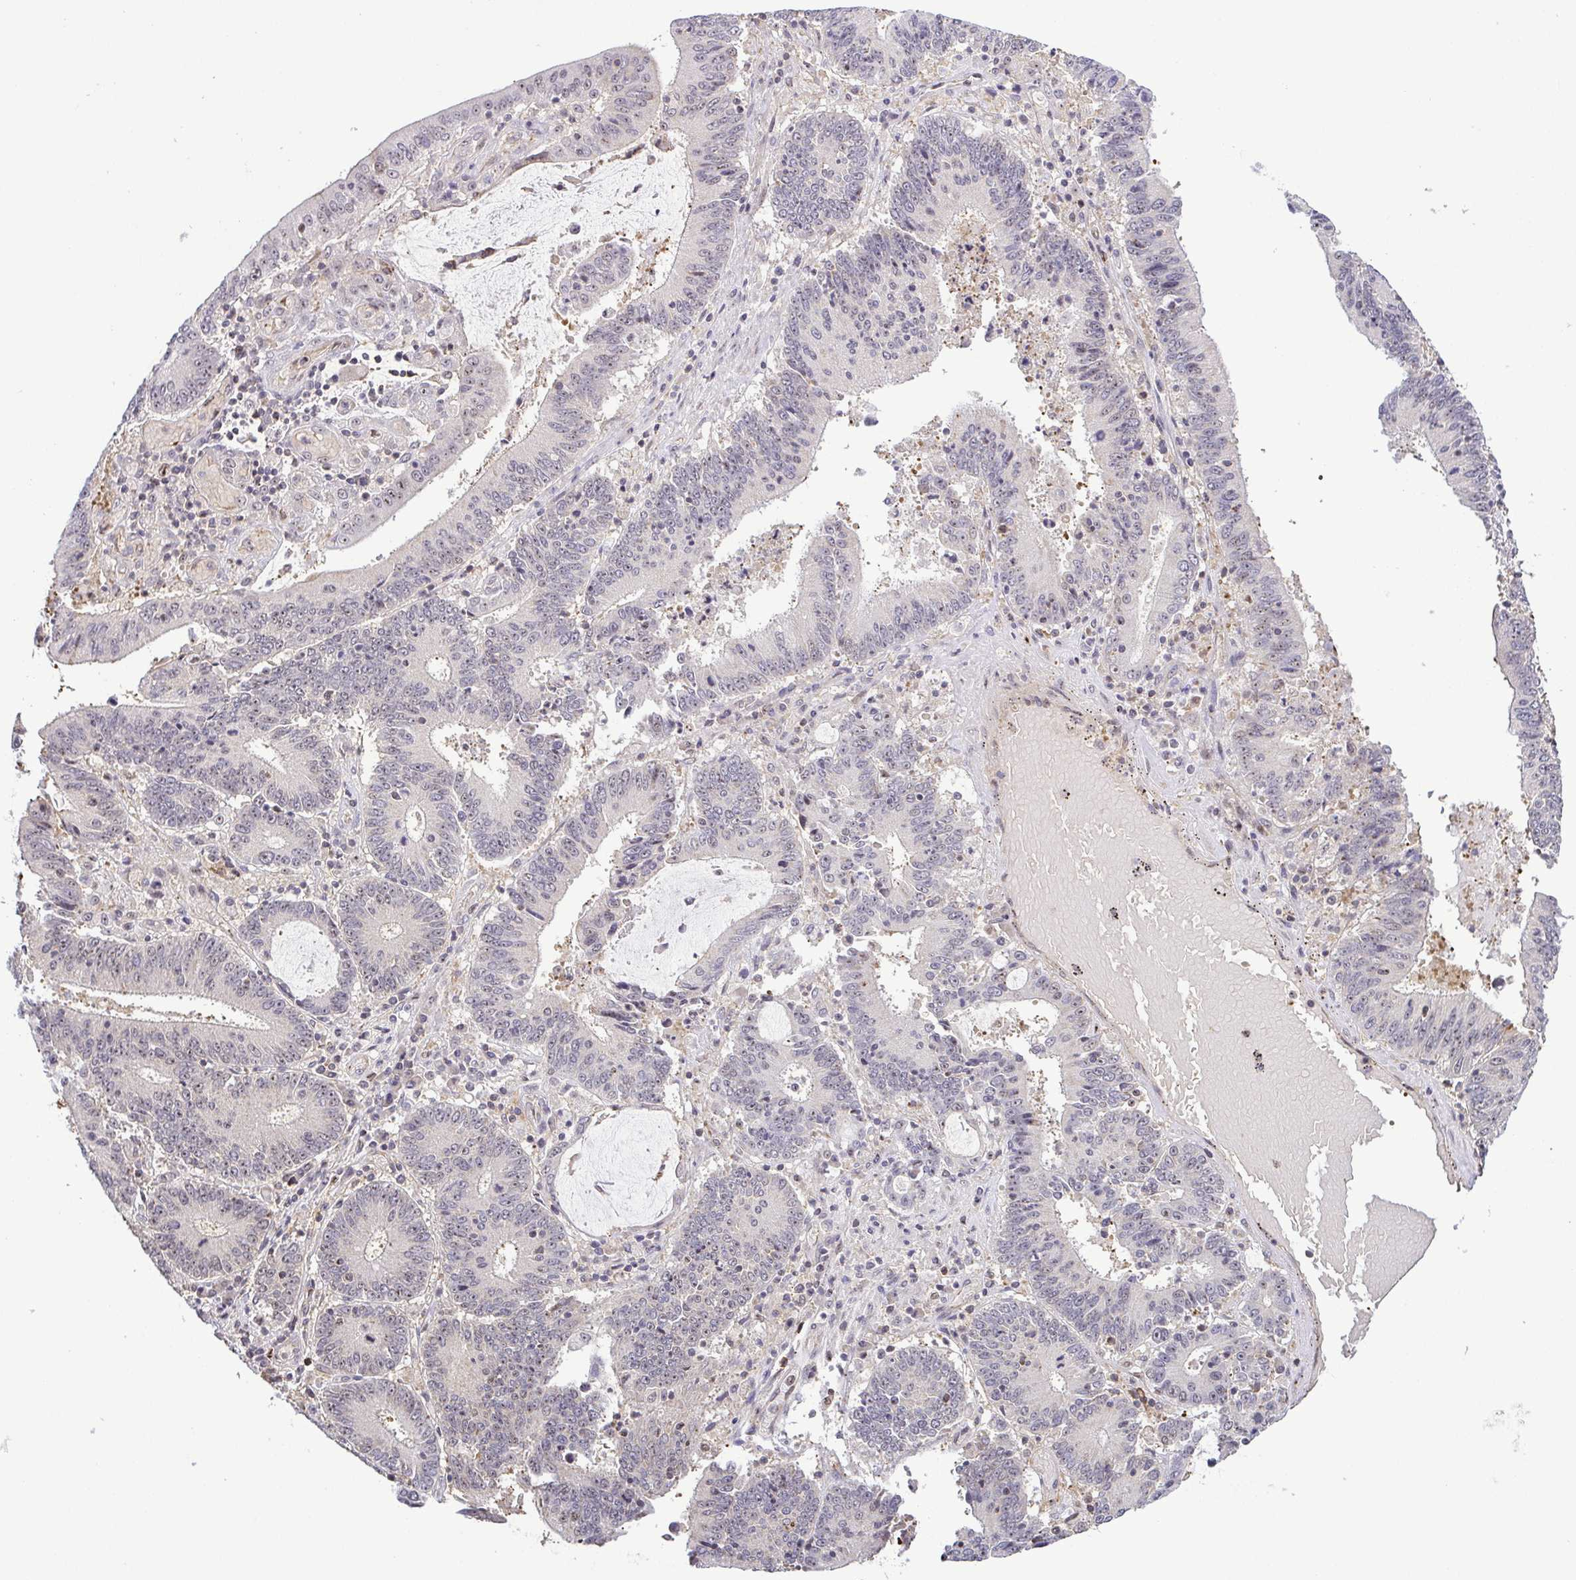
{"staining": {"intensity": "negative", "quantity": "none", "location": "none"}, "tissue": "stomach cancer", "cell_type": "Tumor cells", "image_type": "cancer", "snomed": [{"axis": "morphology", "description": "Adenocarcinoma, NOS"}, {"axis": "topography", "description": "Stomach, upper"}], "caption": "Tumor cells show no significant protein positivity in stomach cancer.", "gene": "RSL24D1", "patient": {"sex": "male", "age": 68}}